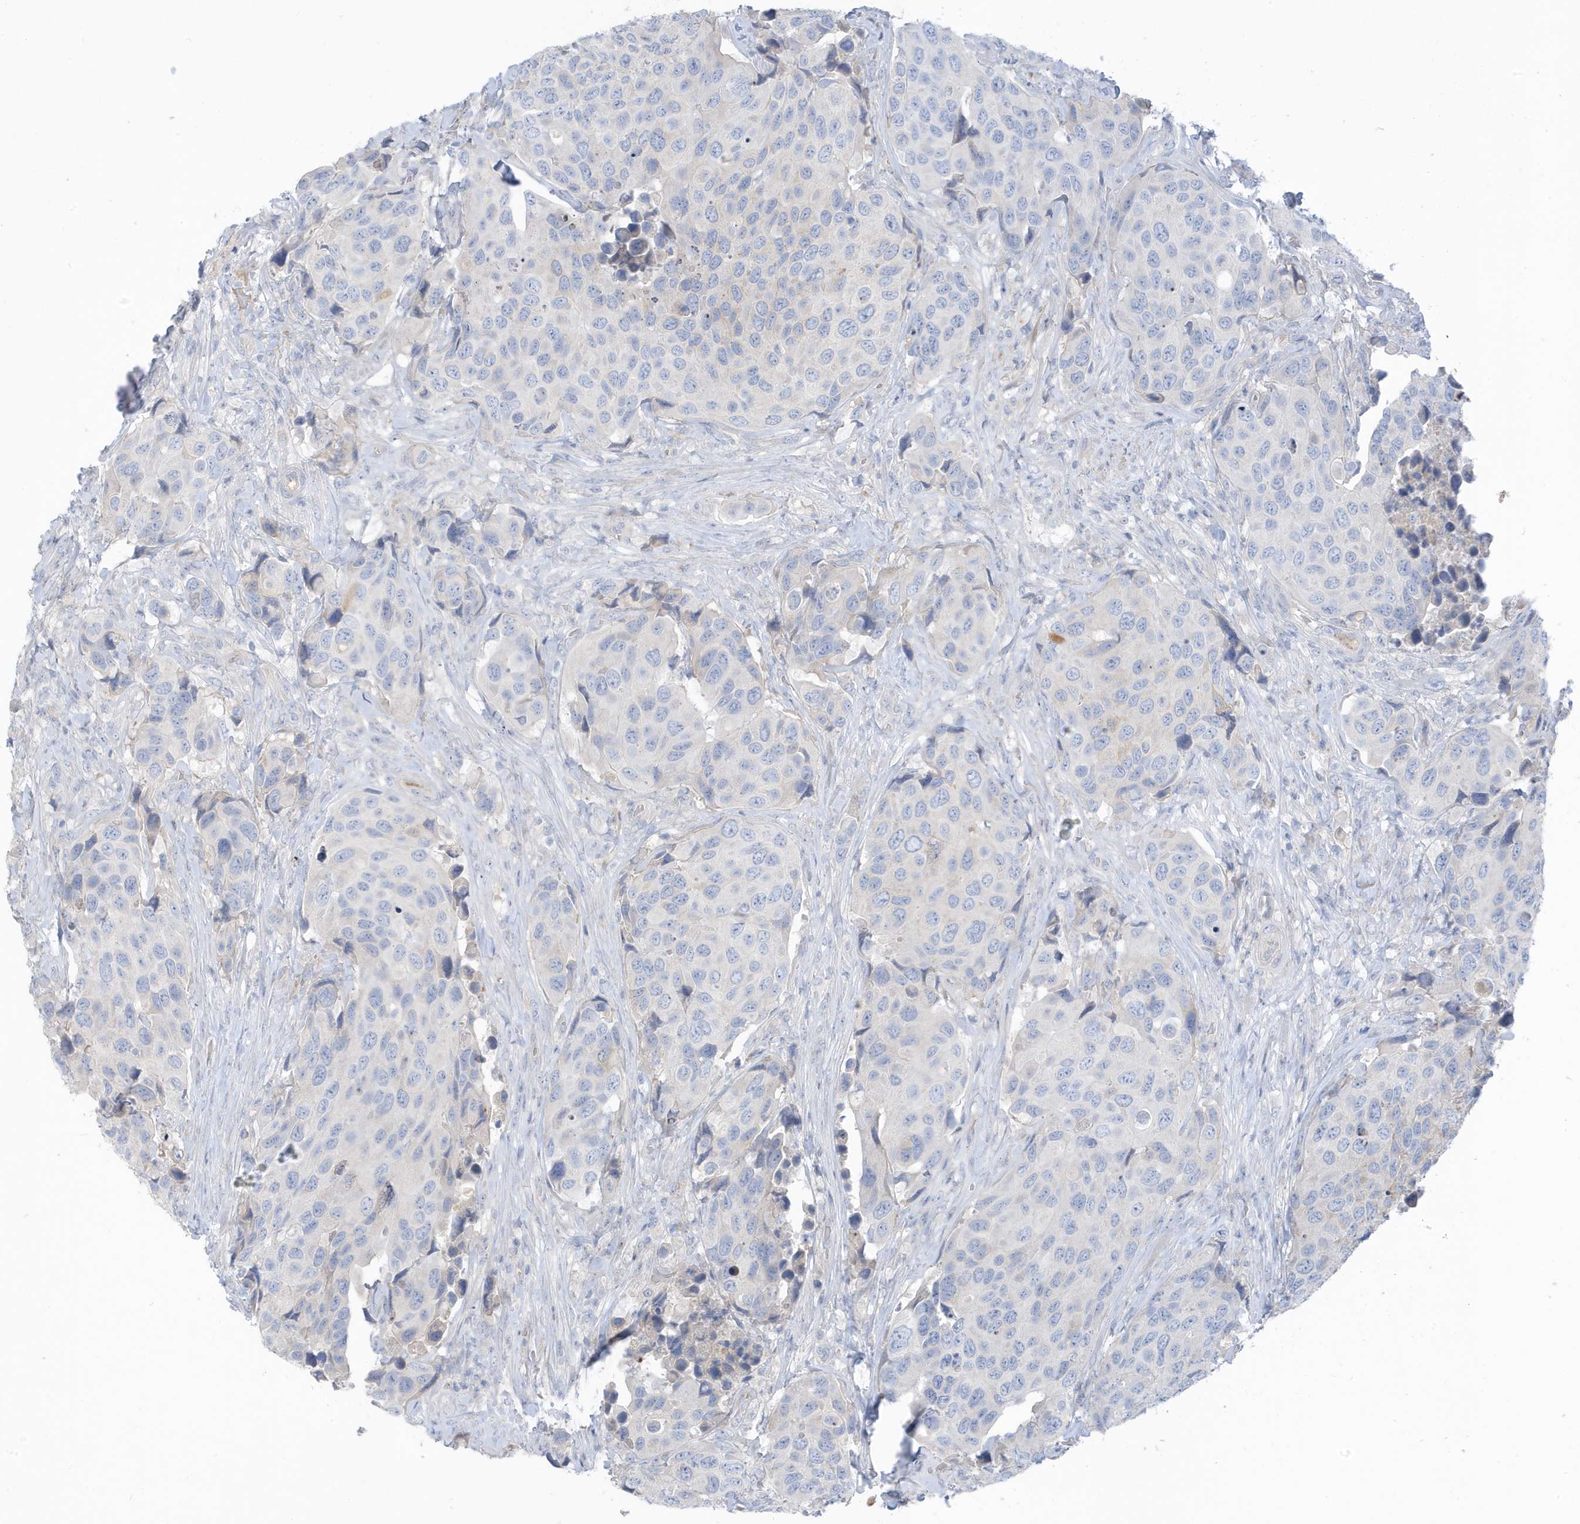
{"staining": {"intensity": "negative", "quantity": "none", "location": "none"}, "tissue": "urothelial cancer", "cell_type": "Tumor cells", "image_type": "cancer", "snomed": [{"axis": "morphology", "description": "Urothelial carcinoma, High grade"}, {"axis": "topography", "description": "Urinary bladder"}], "caption": "A high-resolution micrograph shows immunohistochemistry staining of urothelial cancer, which demonstrates no significant positivity in tumor cells.", "gene": "ATP13A5", "patient": {"sex": "male", "age": 74}}